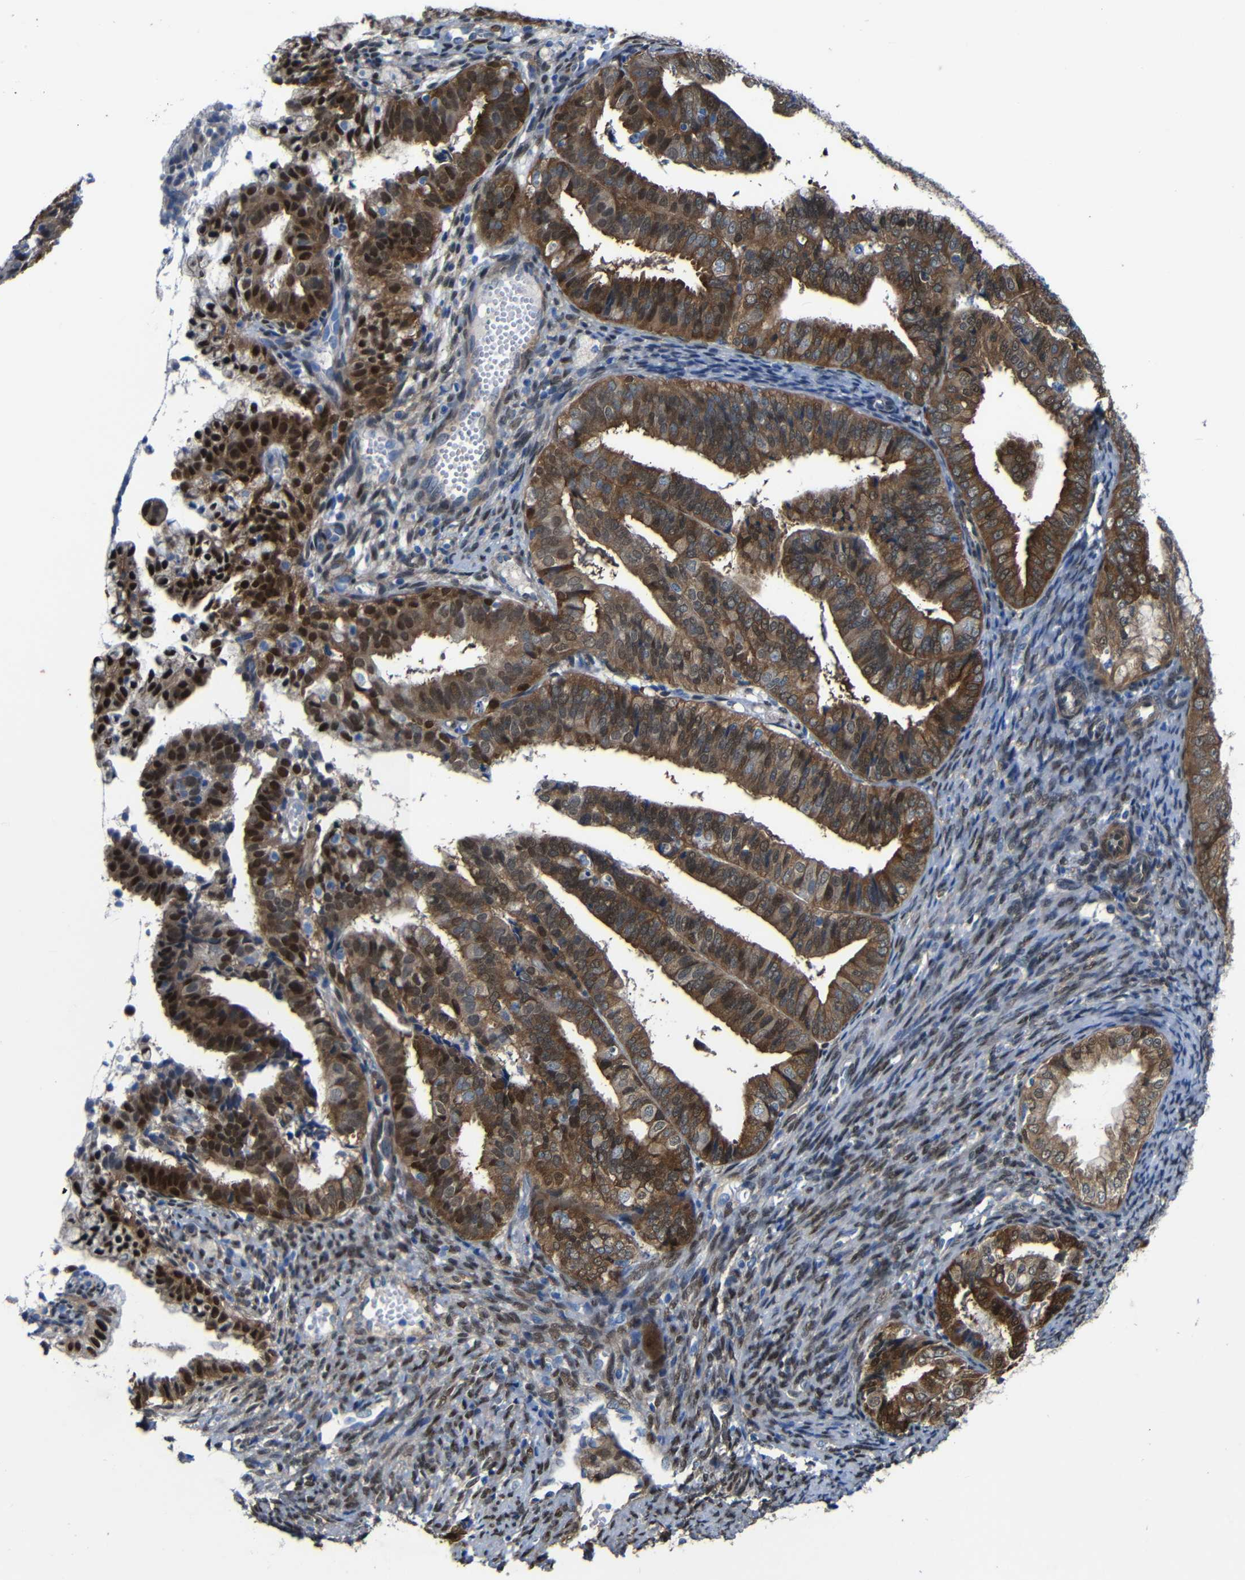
{"staining": {"intensity": "strong", "quantity": "<25%", "location": "cytoplasmic/membranous,nuclear"}, "tissue": "endometrial cancer", "cell_type": "Tumor cells", "image_type": "cancer", "snomed": [{"axis": "morphology", "description": "Adenocarcinoma, NOS"}, {"axis": "topography", "description": "Endometrium"}], "caption": "The immunohistochemical stain highlights strong cytoplasmic/membranous and nuclear expression in tumor cells of endometrial cancer tissue.", "gene": "YAP1", "patient": {"sex": "female", "age": 63}}